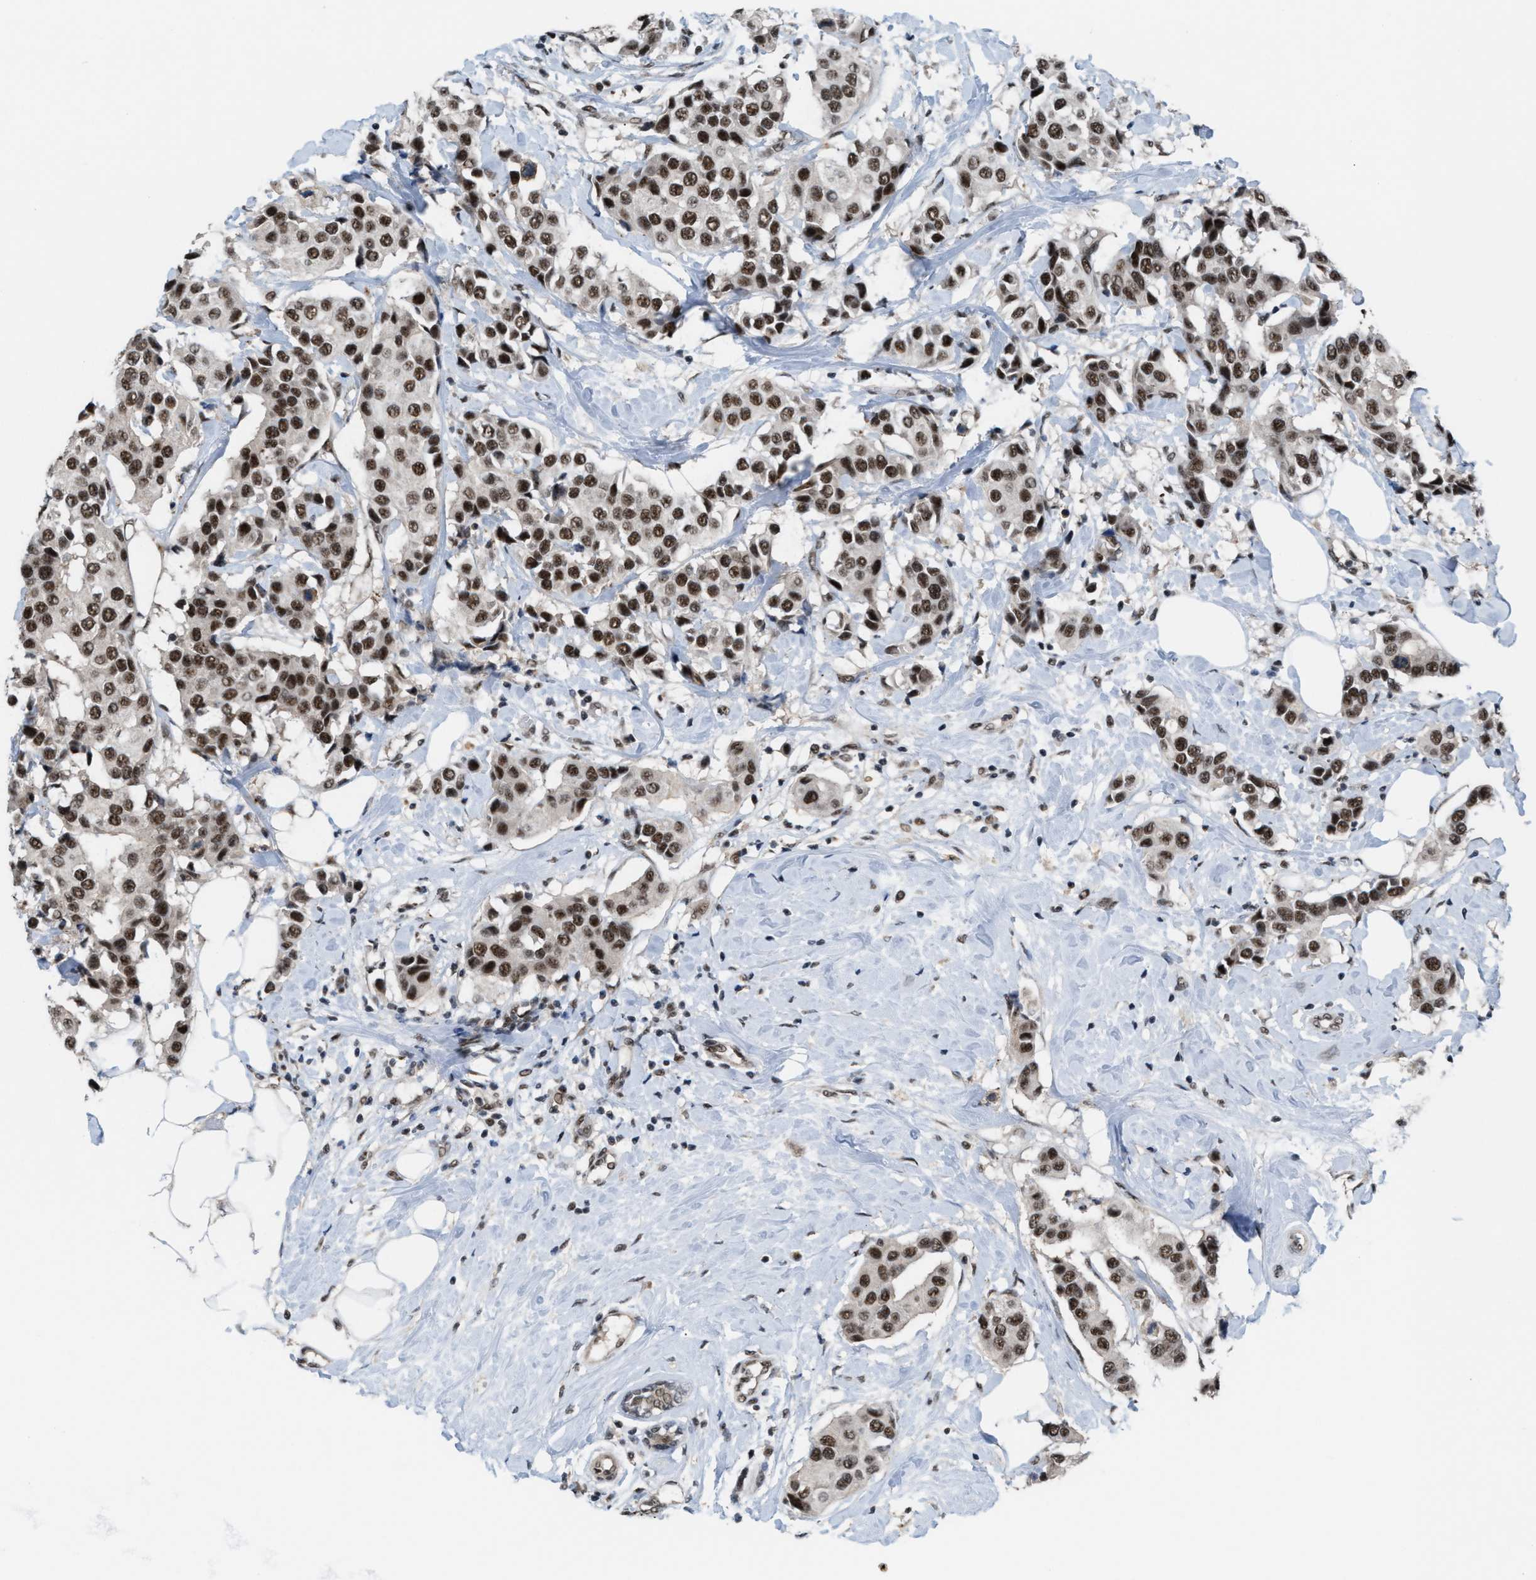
{"staining": {"intensity": "strong", "quantity": ">75%", "location": "nuclear"}, "tissue": "breast cancer", "cell_type": "Tumor cells", "image_type": "cancer", "snomed": [{"axis": "morphology", "description": "Normal tissue, NOS"}, {"axis": "morphology", "description": "Duct carcinoma"}, {"axis": "topography", "description": "Breast"}], "caption": "Immunohistochemical staining of breast cancer (invasive ductal carcinoma) exhibits strong nuclear protein expression in about >75% of tumor cells. (IHC, brightfield microscopy, high magnification).", "gene": "PRPF4", "patient": {"sex": "female", "age": 39}}